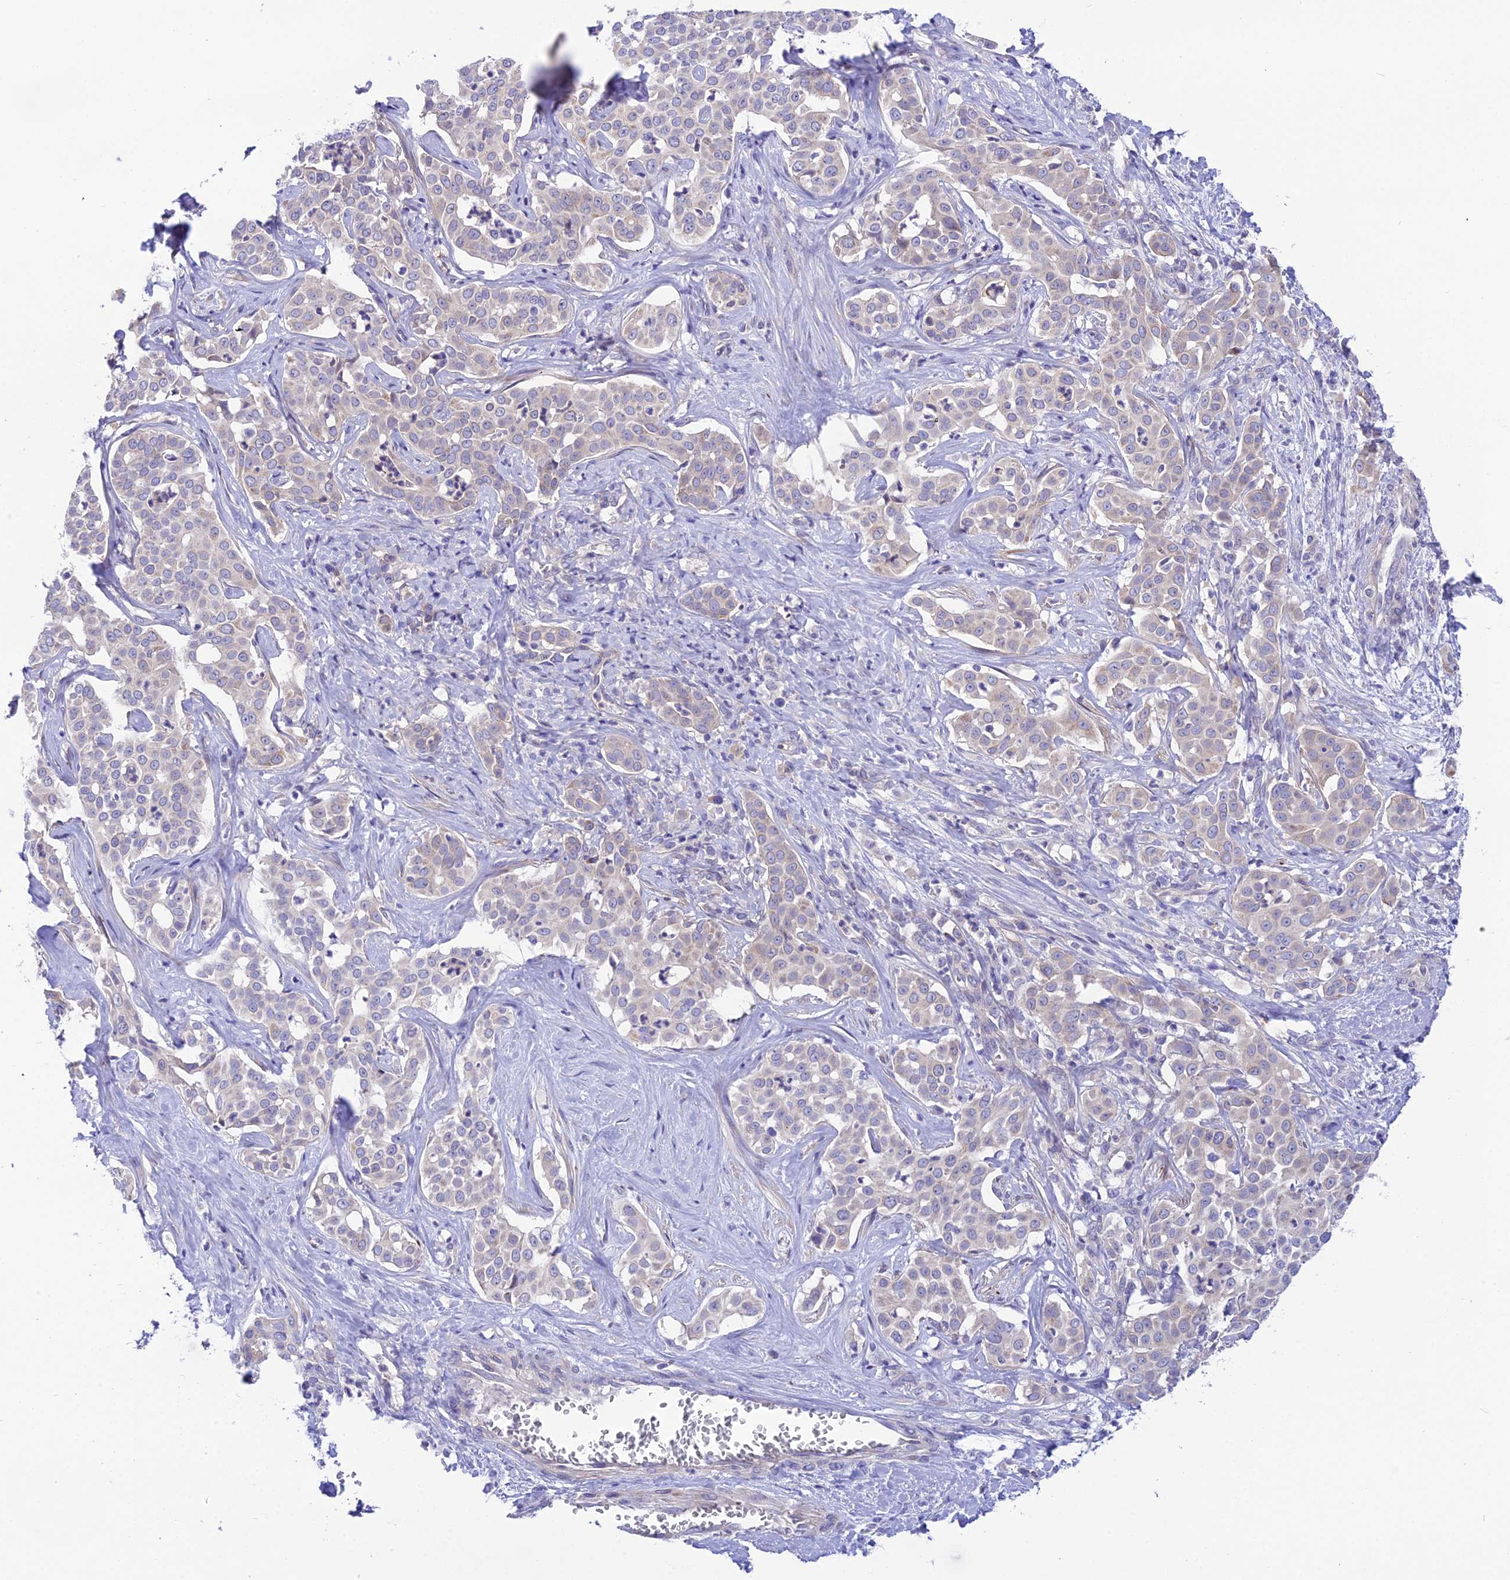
{"staining": {"intensity": "weak", "quantity": "<25%", "location": "cytoplasmic/membranous"}, "tissue": "liver cancer", "cell_type": "Tumor cells", "image_type": "cancer", "snomed": [{"axis": "morphology", "description": "Cholangiocarcinoma"}, {"axis": "topography", "description": "Liver"}], "caption": "A histopathology image of liver cancer (cholangiocarcinoma) stained for a protein shows no brown staining in tumor cells.", "gene": "TRIM43B", "patient": {"sex": "male", "age": 67}}